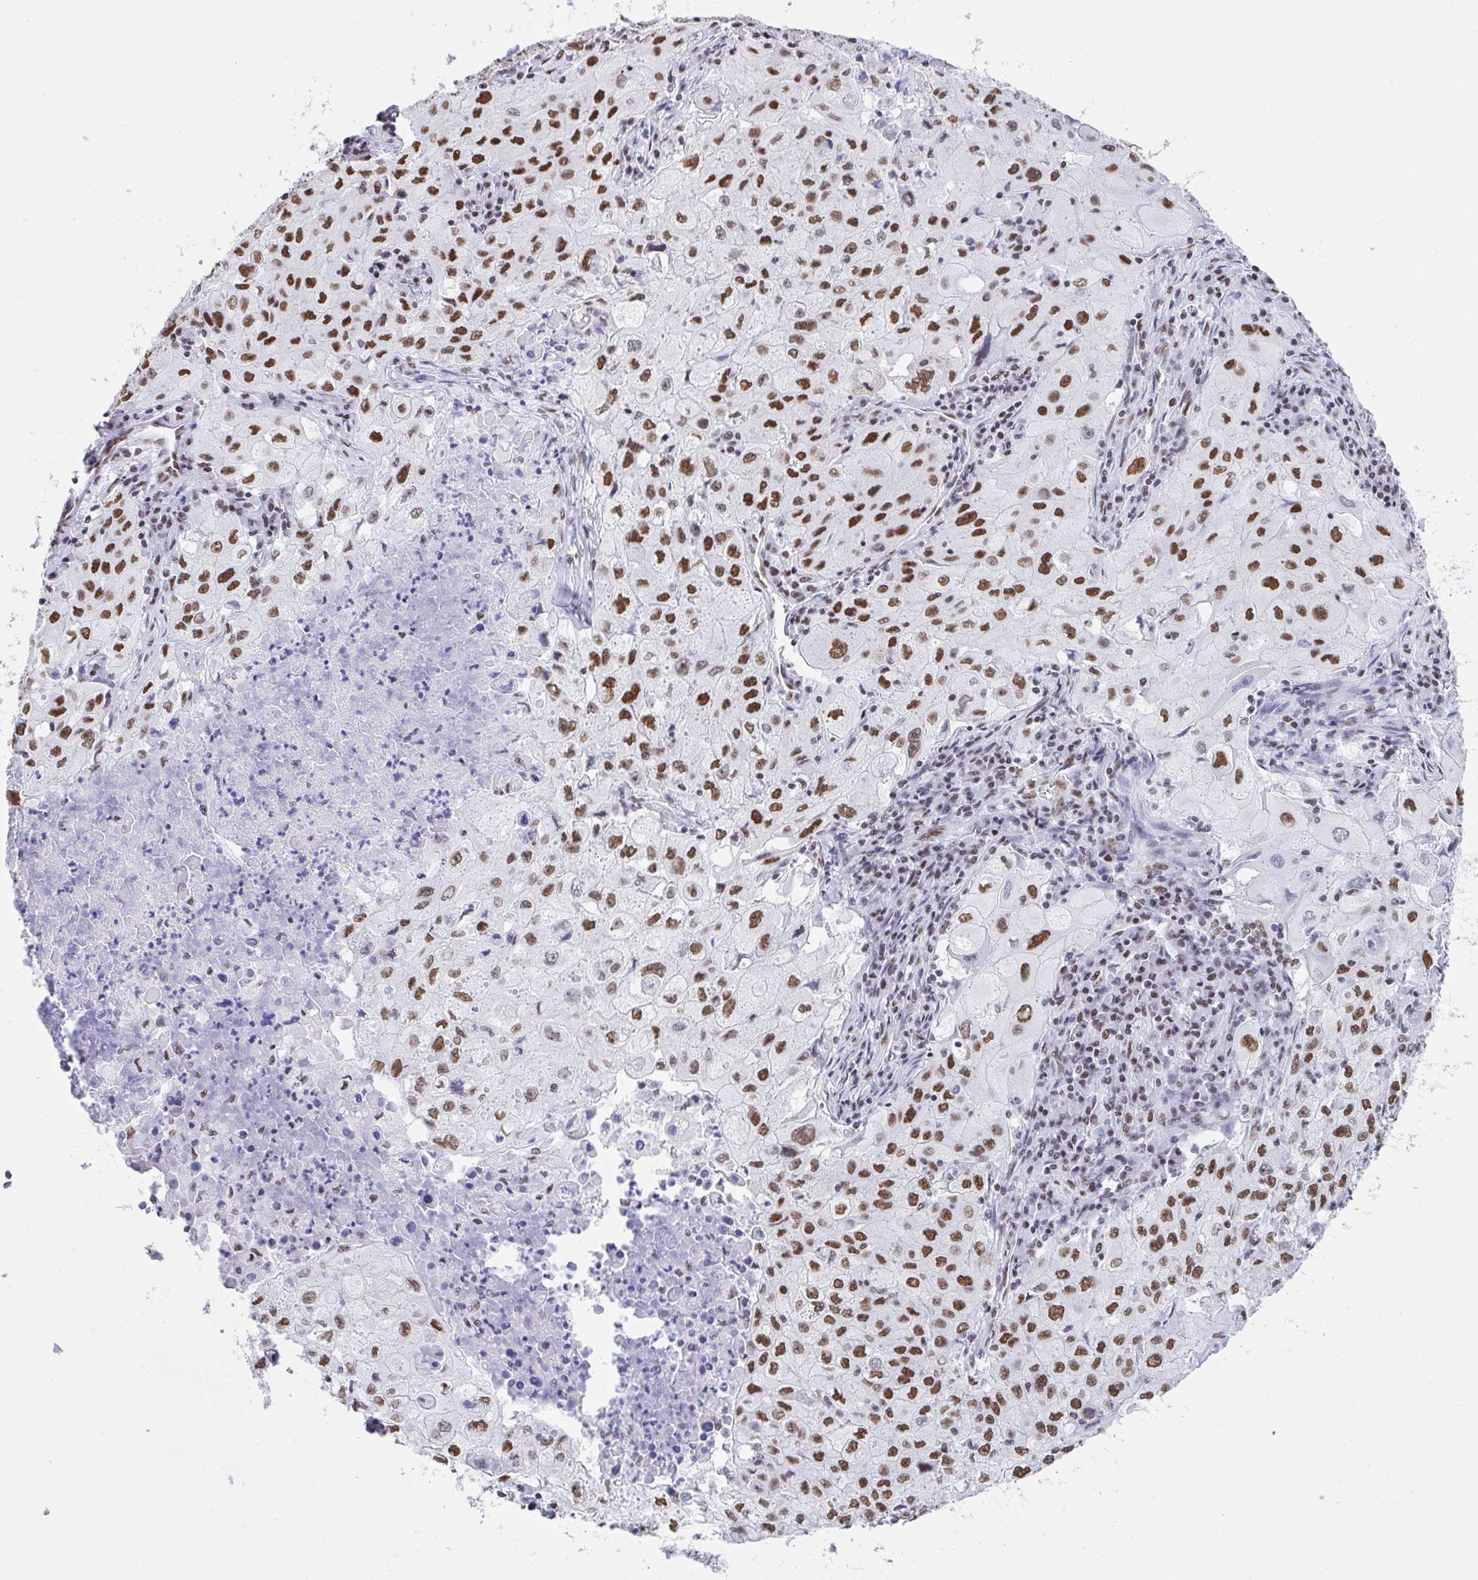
{"staining": {"intensity": "strong", "quantity": "25%-75%", "location": "nuclear"}, "tissue": "lung cancer", "cell_type": "Tumor cells", "image_type": "cancer", "snomed": [{"axis": "morphology", "description": "Squamous cell carcinoma, NOS"}, {"axis": "topography", "description": "Lung"}], "caption": "Lung cancer (squamous cell carcinoma) stained for a protein exhibits strong nuclear positivity in tumor cells.", "gene": "DDX52", "patient": {"sex": "male", "age": 63}}